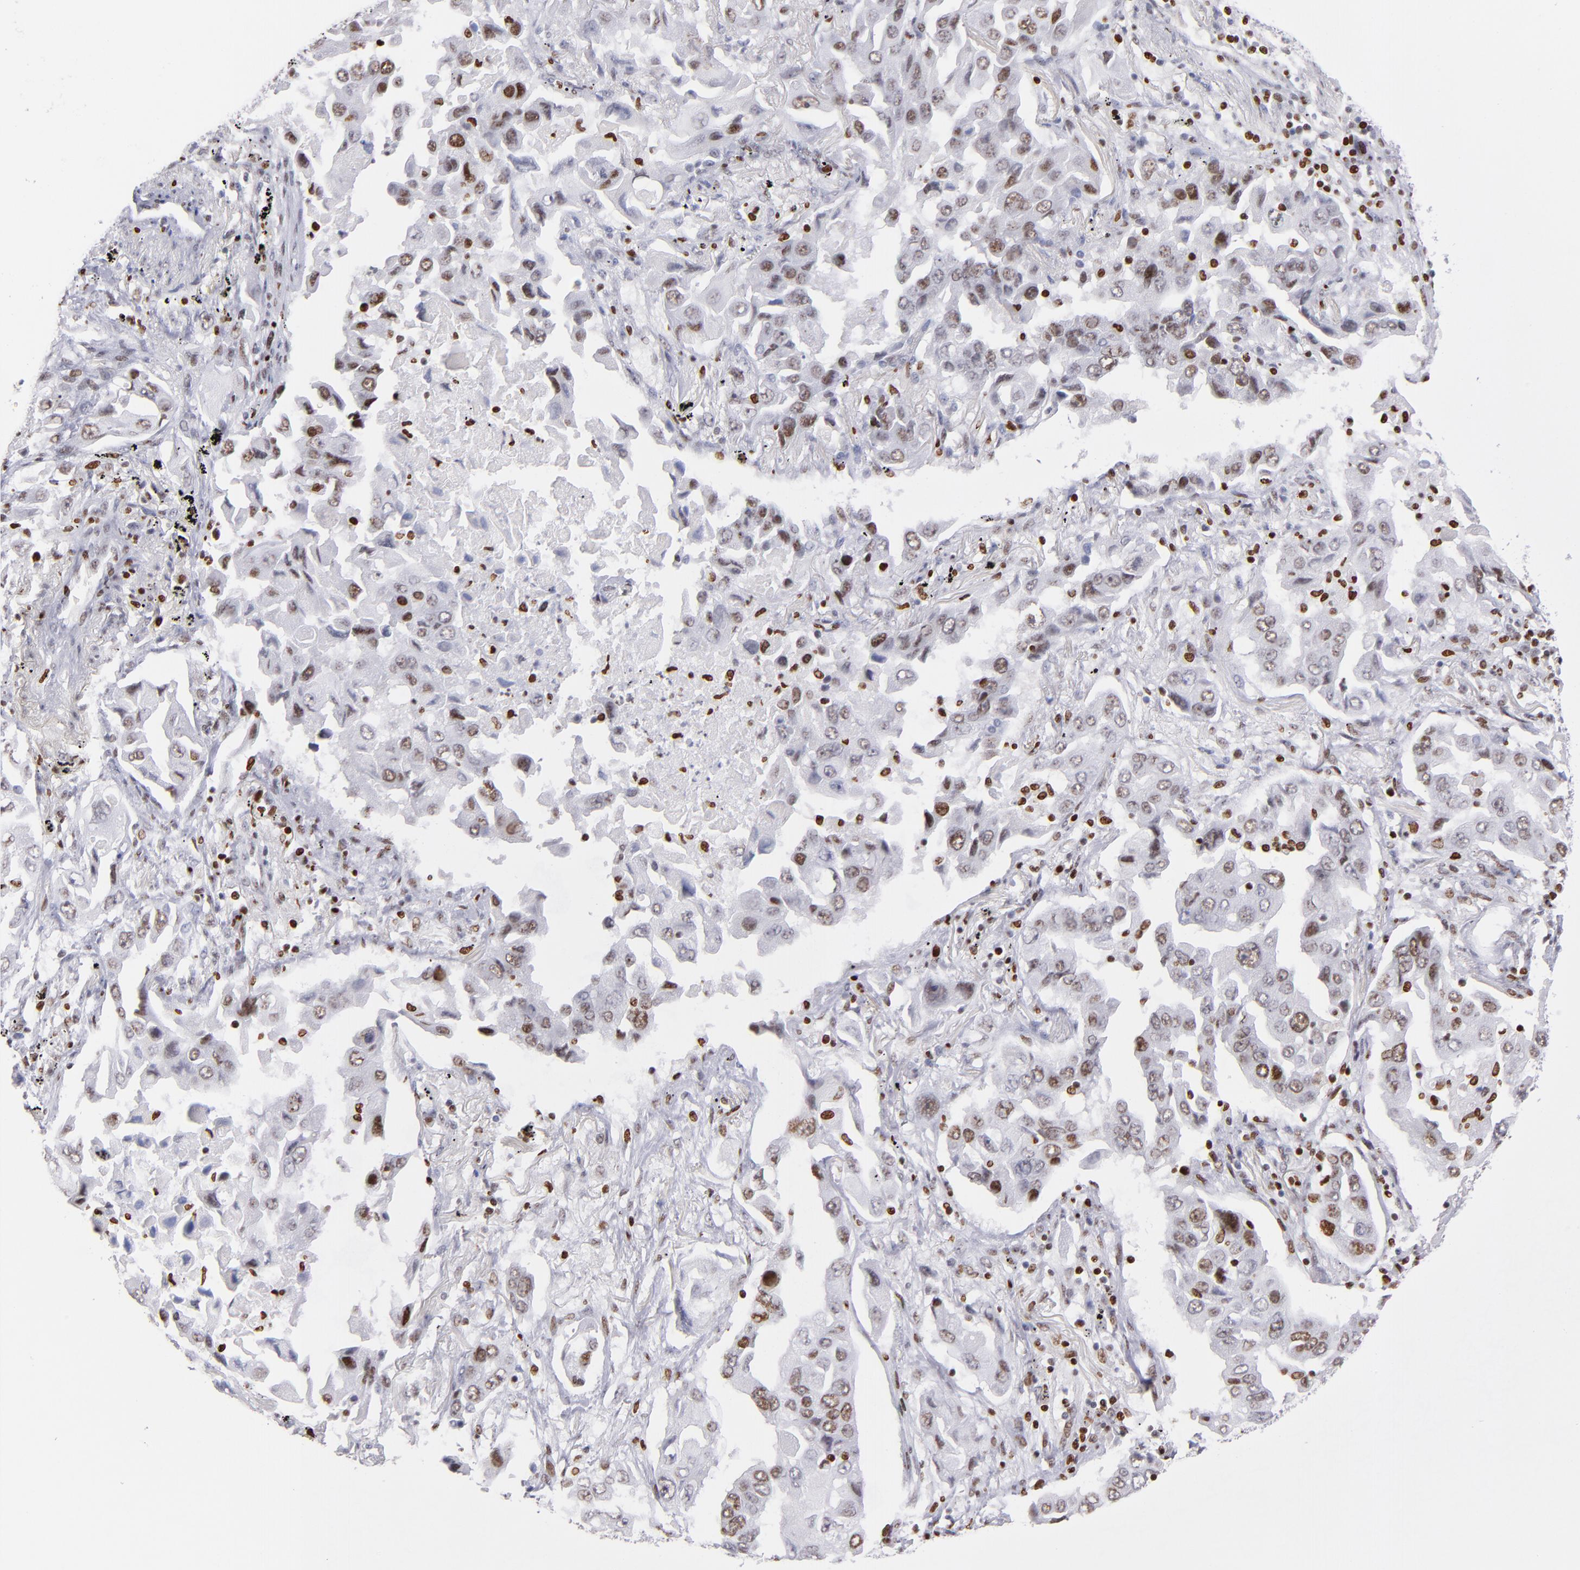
{"staining": {"intensity": "moderate", "quantity": "25%-75%", "location": "nuclear"}, "tissue": "lung cancer", "cell_type": "Tumor cells", "image_type": "cancer", "snomed": [{"axis": "morphology", "description": "Adenocarcinoma, NOS"}, {"axis": "topography", "description": "Lung"}], "caption": "A photomicrograph showing moderate nuclear staining in approximately 25%-75% of tumor cells in lung adenocarcinoma, as visualized by brown immunohistochemical staining.", "gene": "POLA1", "patient": {"sex": "female", "age": 65}}